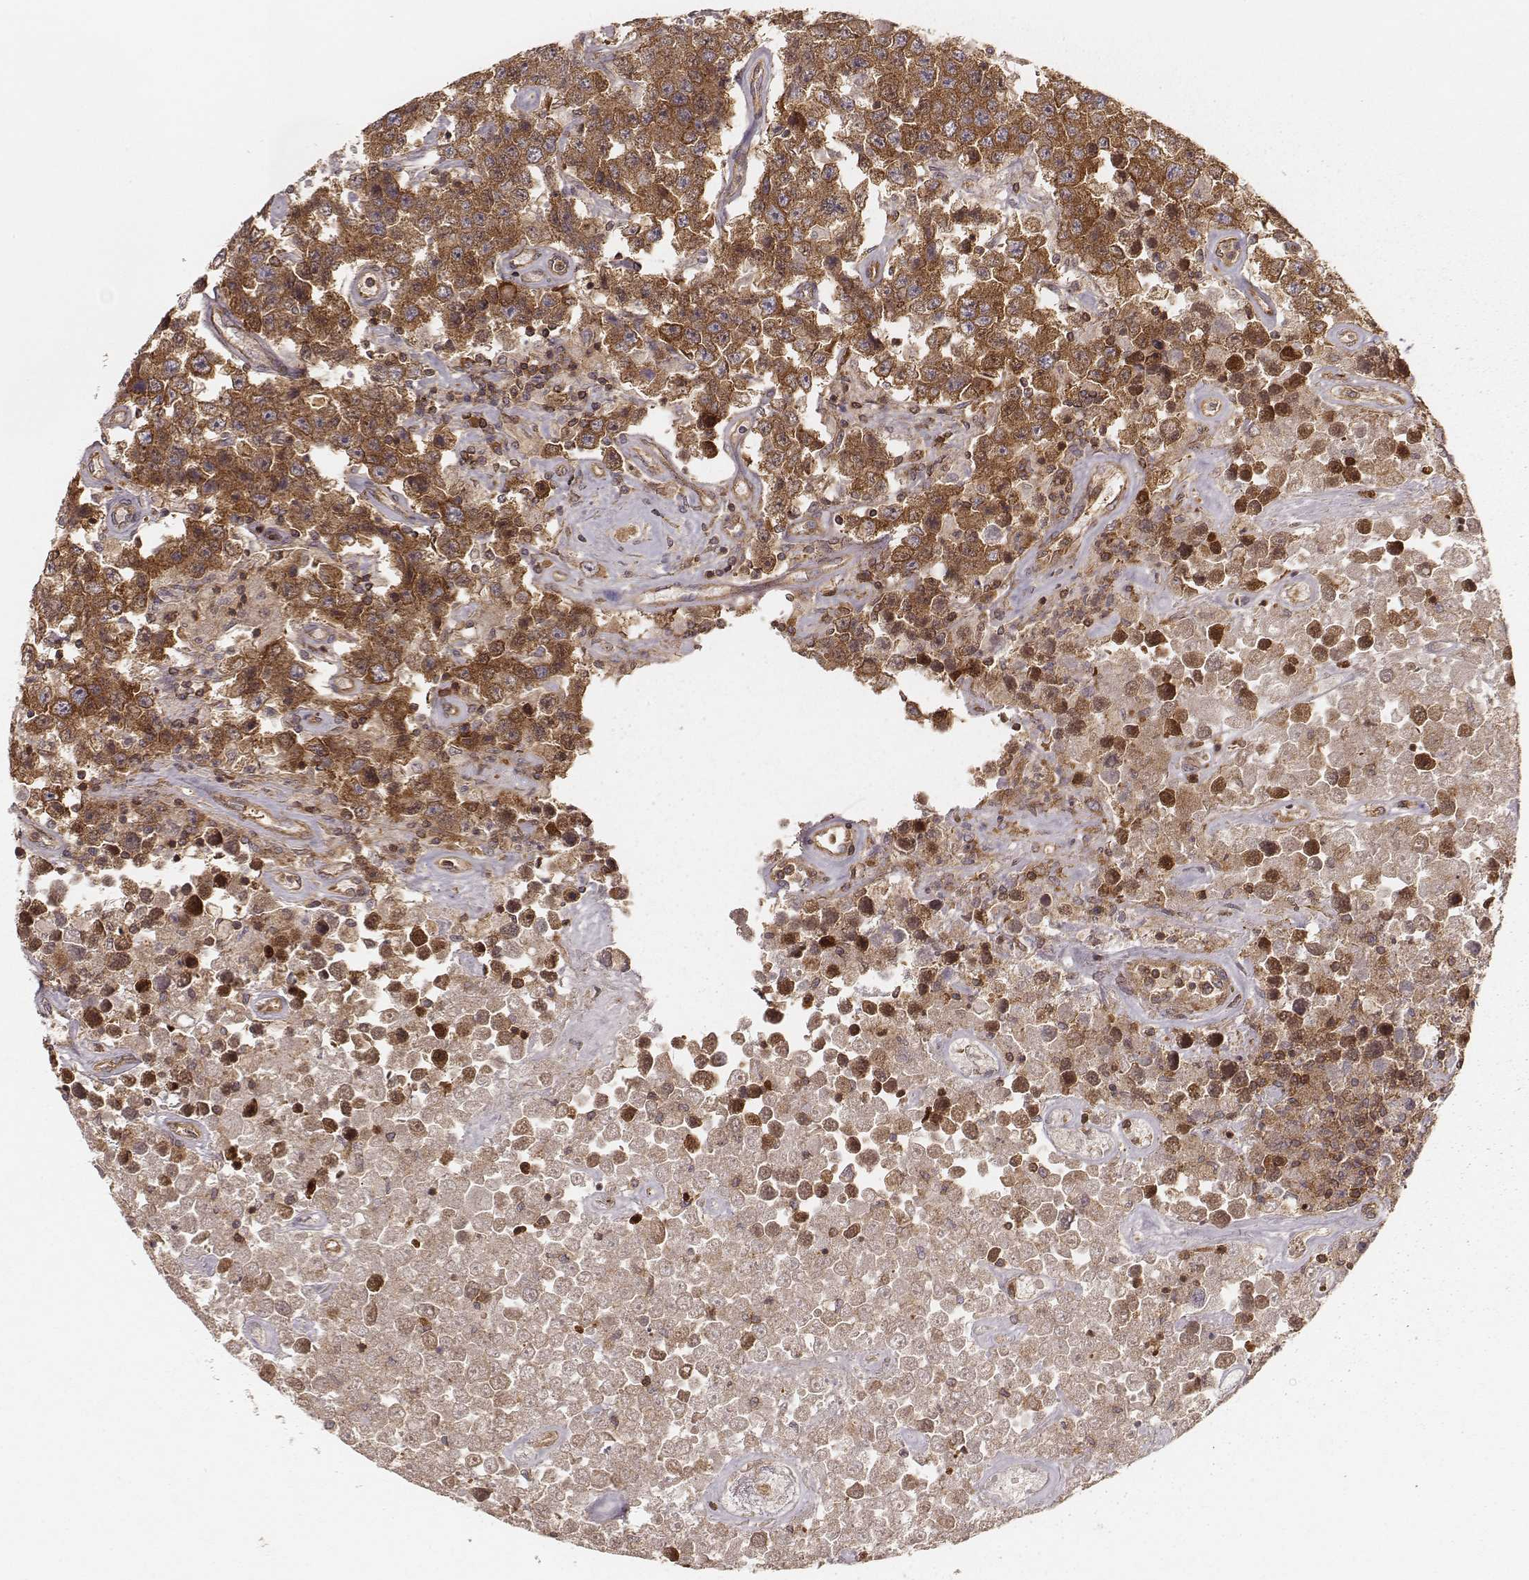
{"staining": {"intensity": "moderate", "quantity": ">75%", "location": "cytoplasmic/membranous"}, "tissue": "testis cancer", "cell_type": "Tumor cells", "image_type": "cancer", "snomed": [{"axis": "morphology", "description": "Seminoma, NOS"}, {"axis": "topography", "description": "Testis"}], "caption": "Immunohistochemical staining of testis seminoma demonstrates medium levels of moderate cytoplasmic/membranous protein expression in approximately >75% of tumor cells.", "gene": "CARS1", "patient": {"sex": "male", "age": 52}}